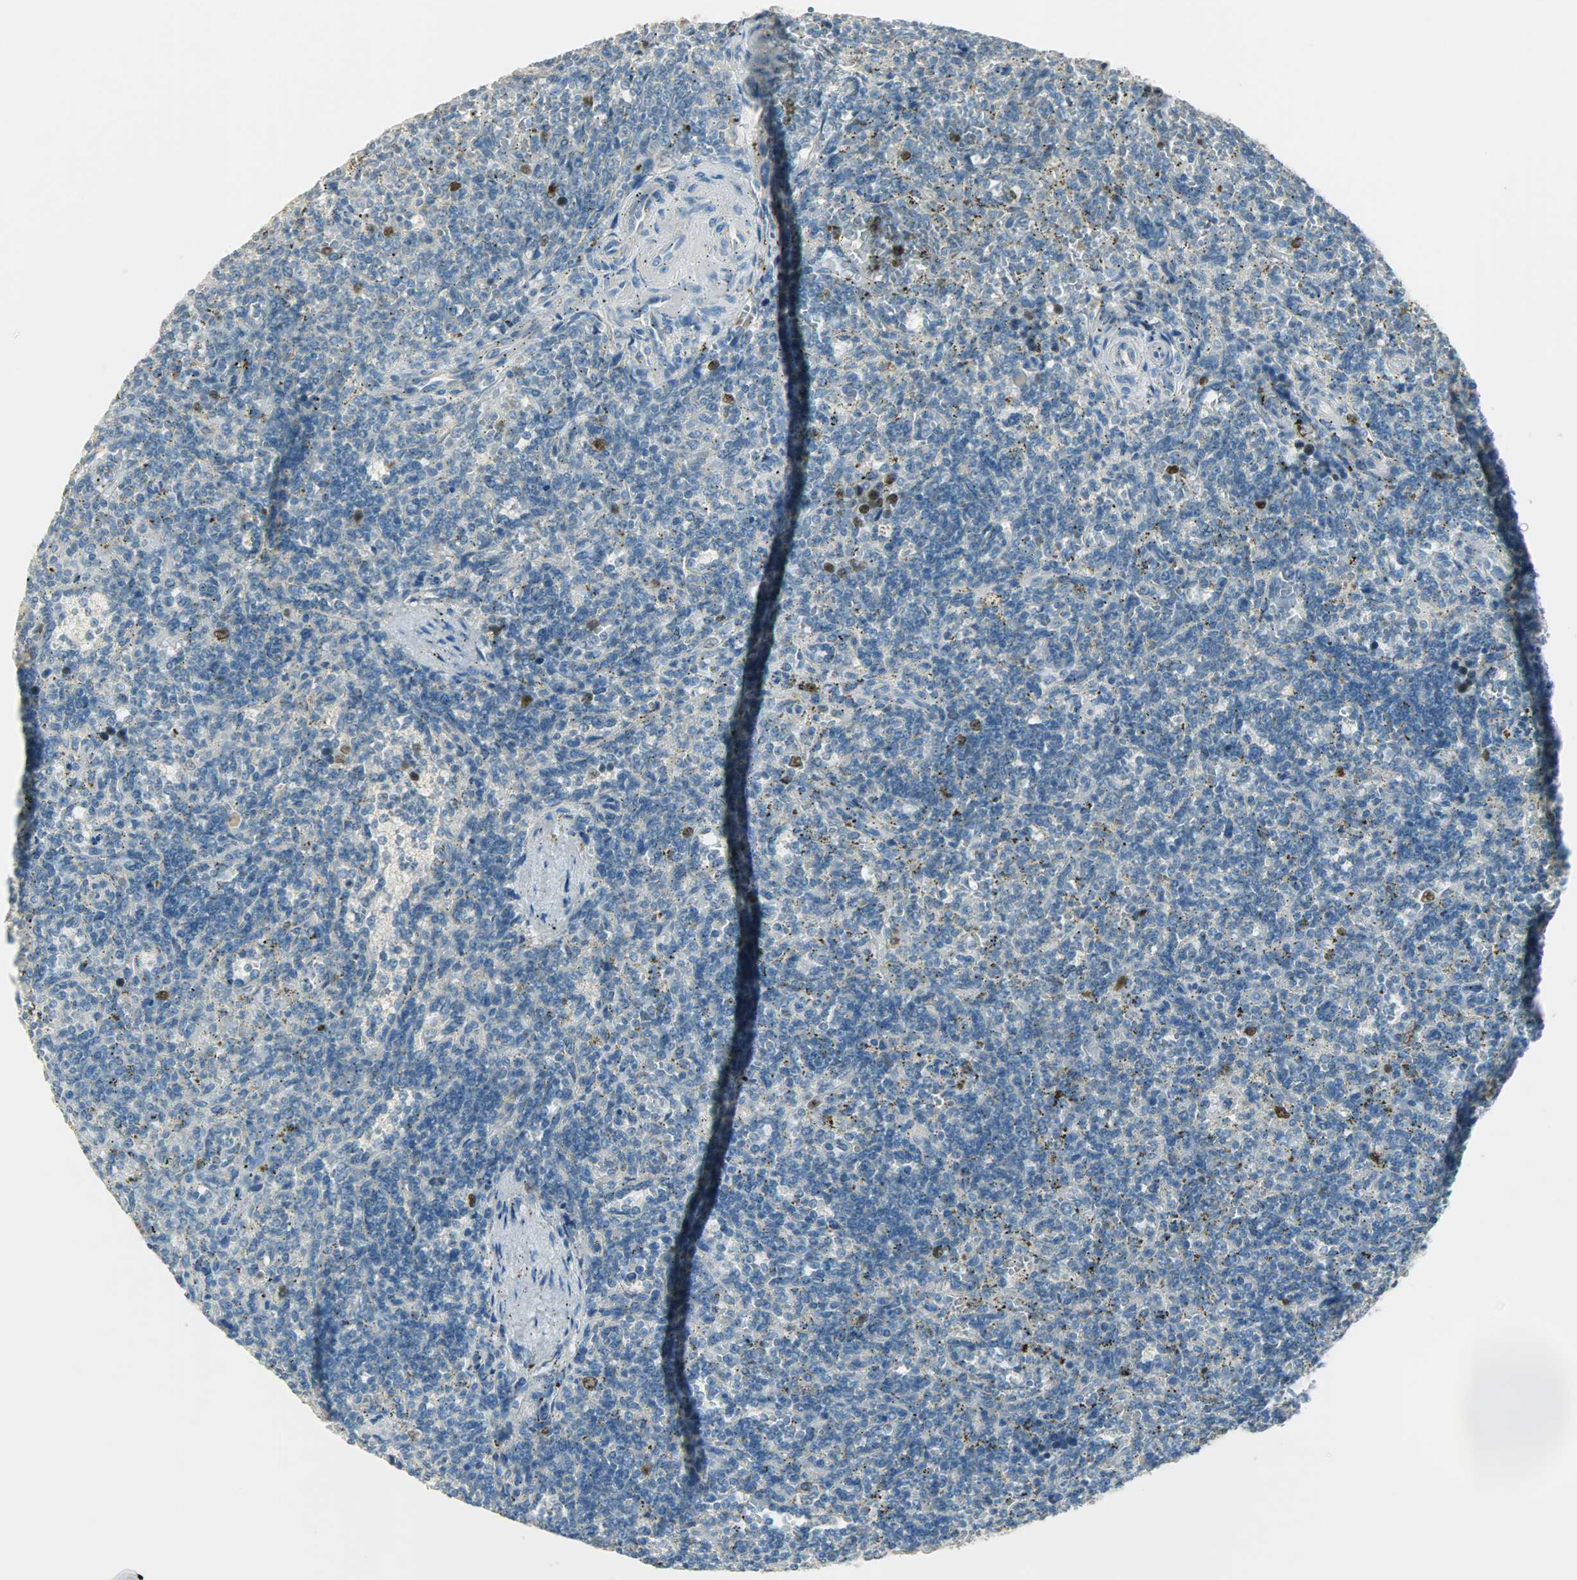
{"staining": {"intensity": "strong", "quantity": "<25%", "location": "nuclear"}, "tissue": "lymphoma", "cell_type": "Tumor cells", "image_type": "cancer", "snomed": [{"axis": "morphology", "description": "Malignant lymphoma, non-Hodgkin's type, Low grade"}, {"axis": "topography", "description": "Spleen"}], "caption": "This photomicrograph reveals immunohistochemistry (IHC) staining of lymphoma, with medium strong nuclear expression in about <25% of tumor cells.", "gene": "TPX2", "patient": {"sex": "male", "age": 73}}